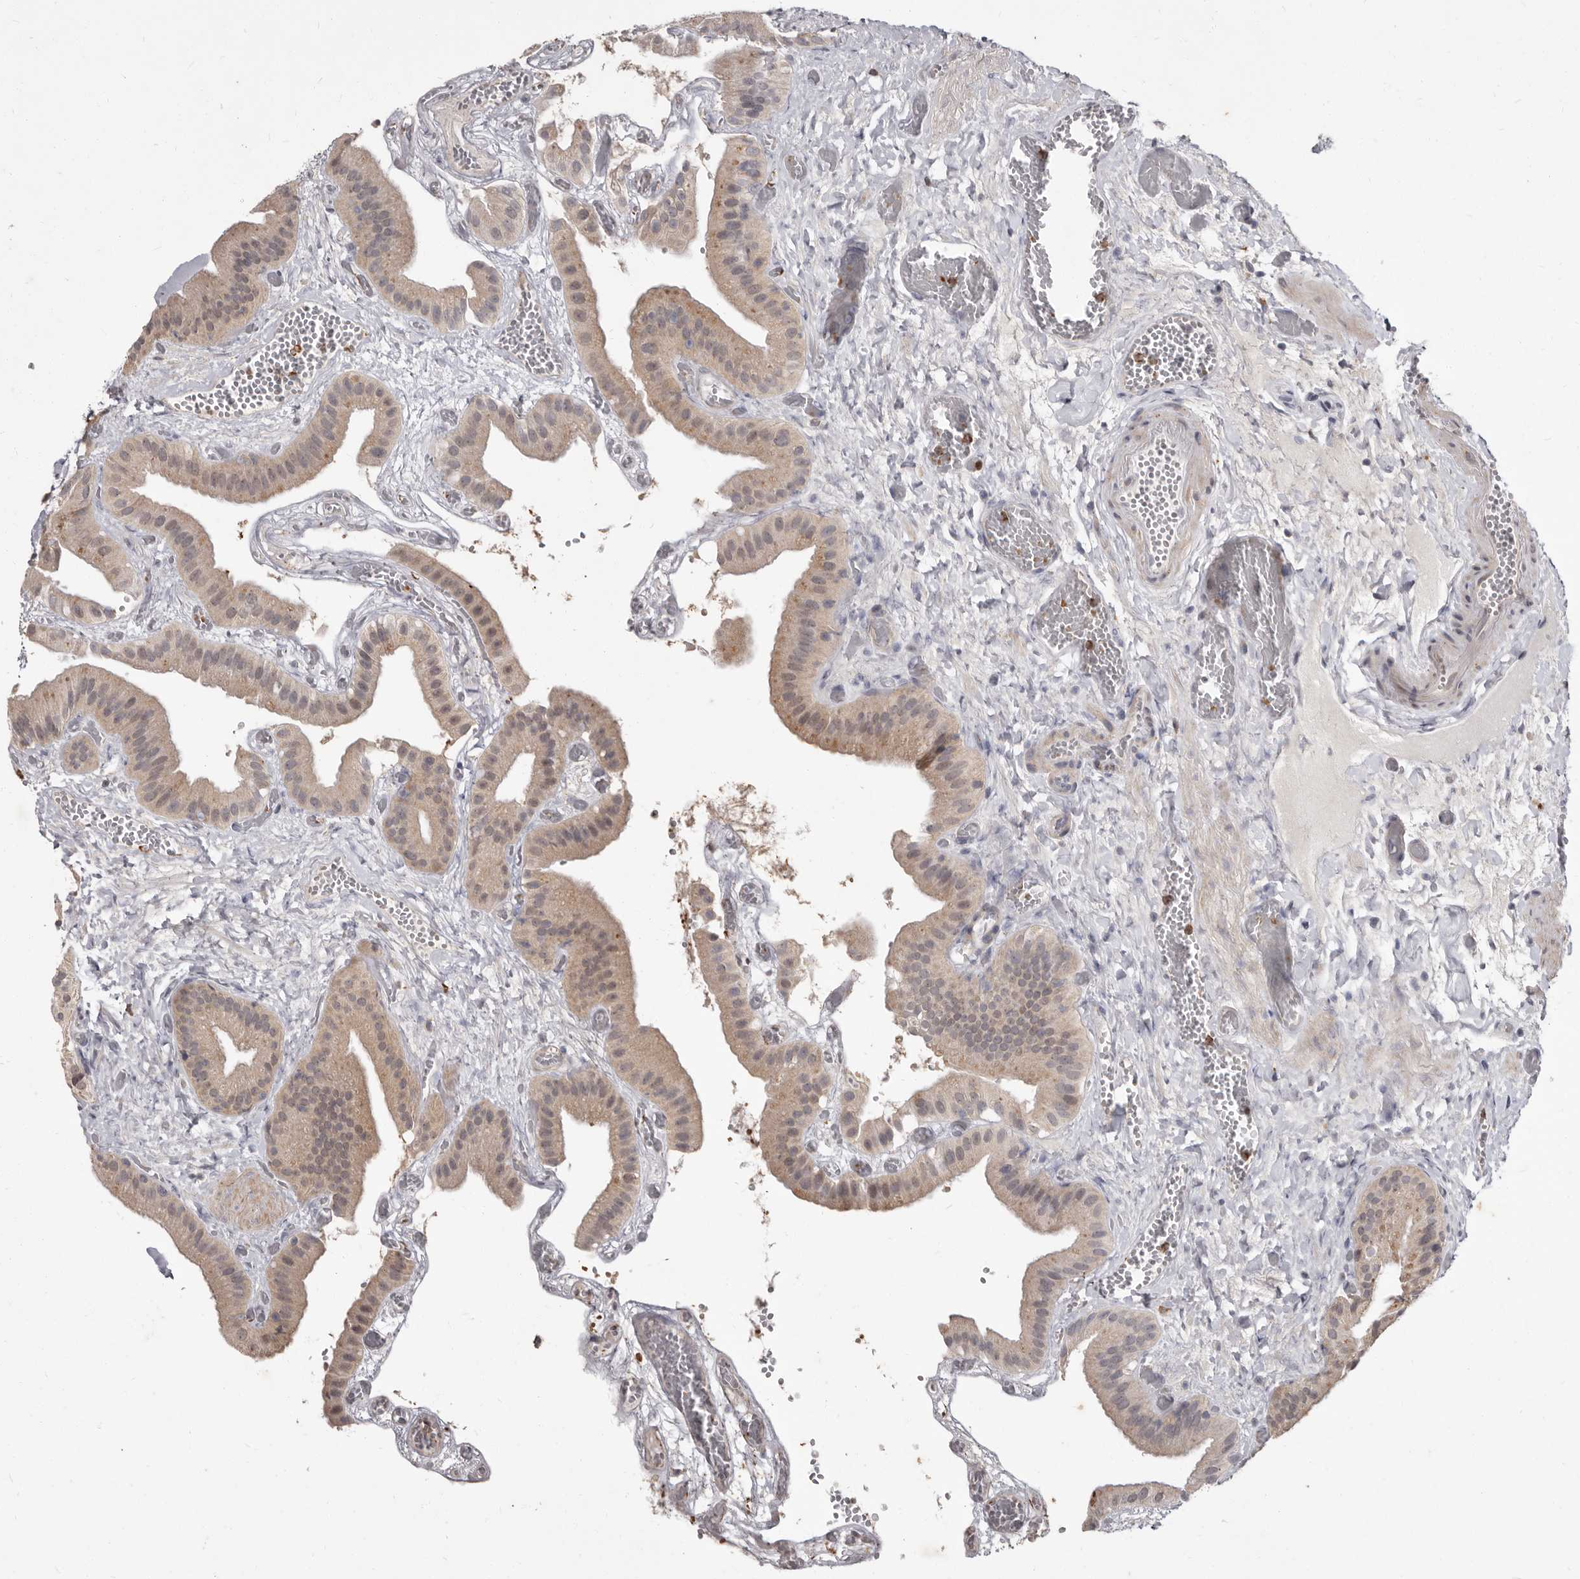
{"staining": {"intensity": "moderate", "quantity": "25%-75%", "location": "cytoplasmic/membranous"}, "tissue": "gallbladder", "cell_type": "Glandular cells", "image_type": "normal", "snomed": [{"axis": "morphology", "description": "Normal tissue, NOS"}, {"axis": "topography", "description": "Gallbladder"}], "caption": "Protein staining of normal gallbladder reveals moderate cytoplasmic/membranous staining in approximately 25%-75% of glandular cells. (Stains: DAB (3,3'-diaminobenzidine) in brown, nuclei in blue, Microscopy: brightfield microscopy at high magnification).", "gene": "ACLY", "patient": {"sex": "female", "age": 64}}